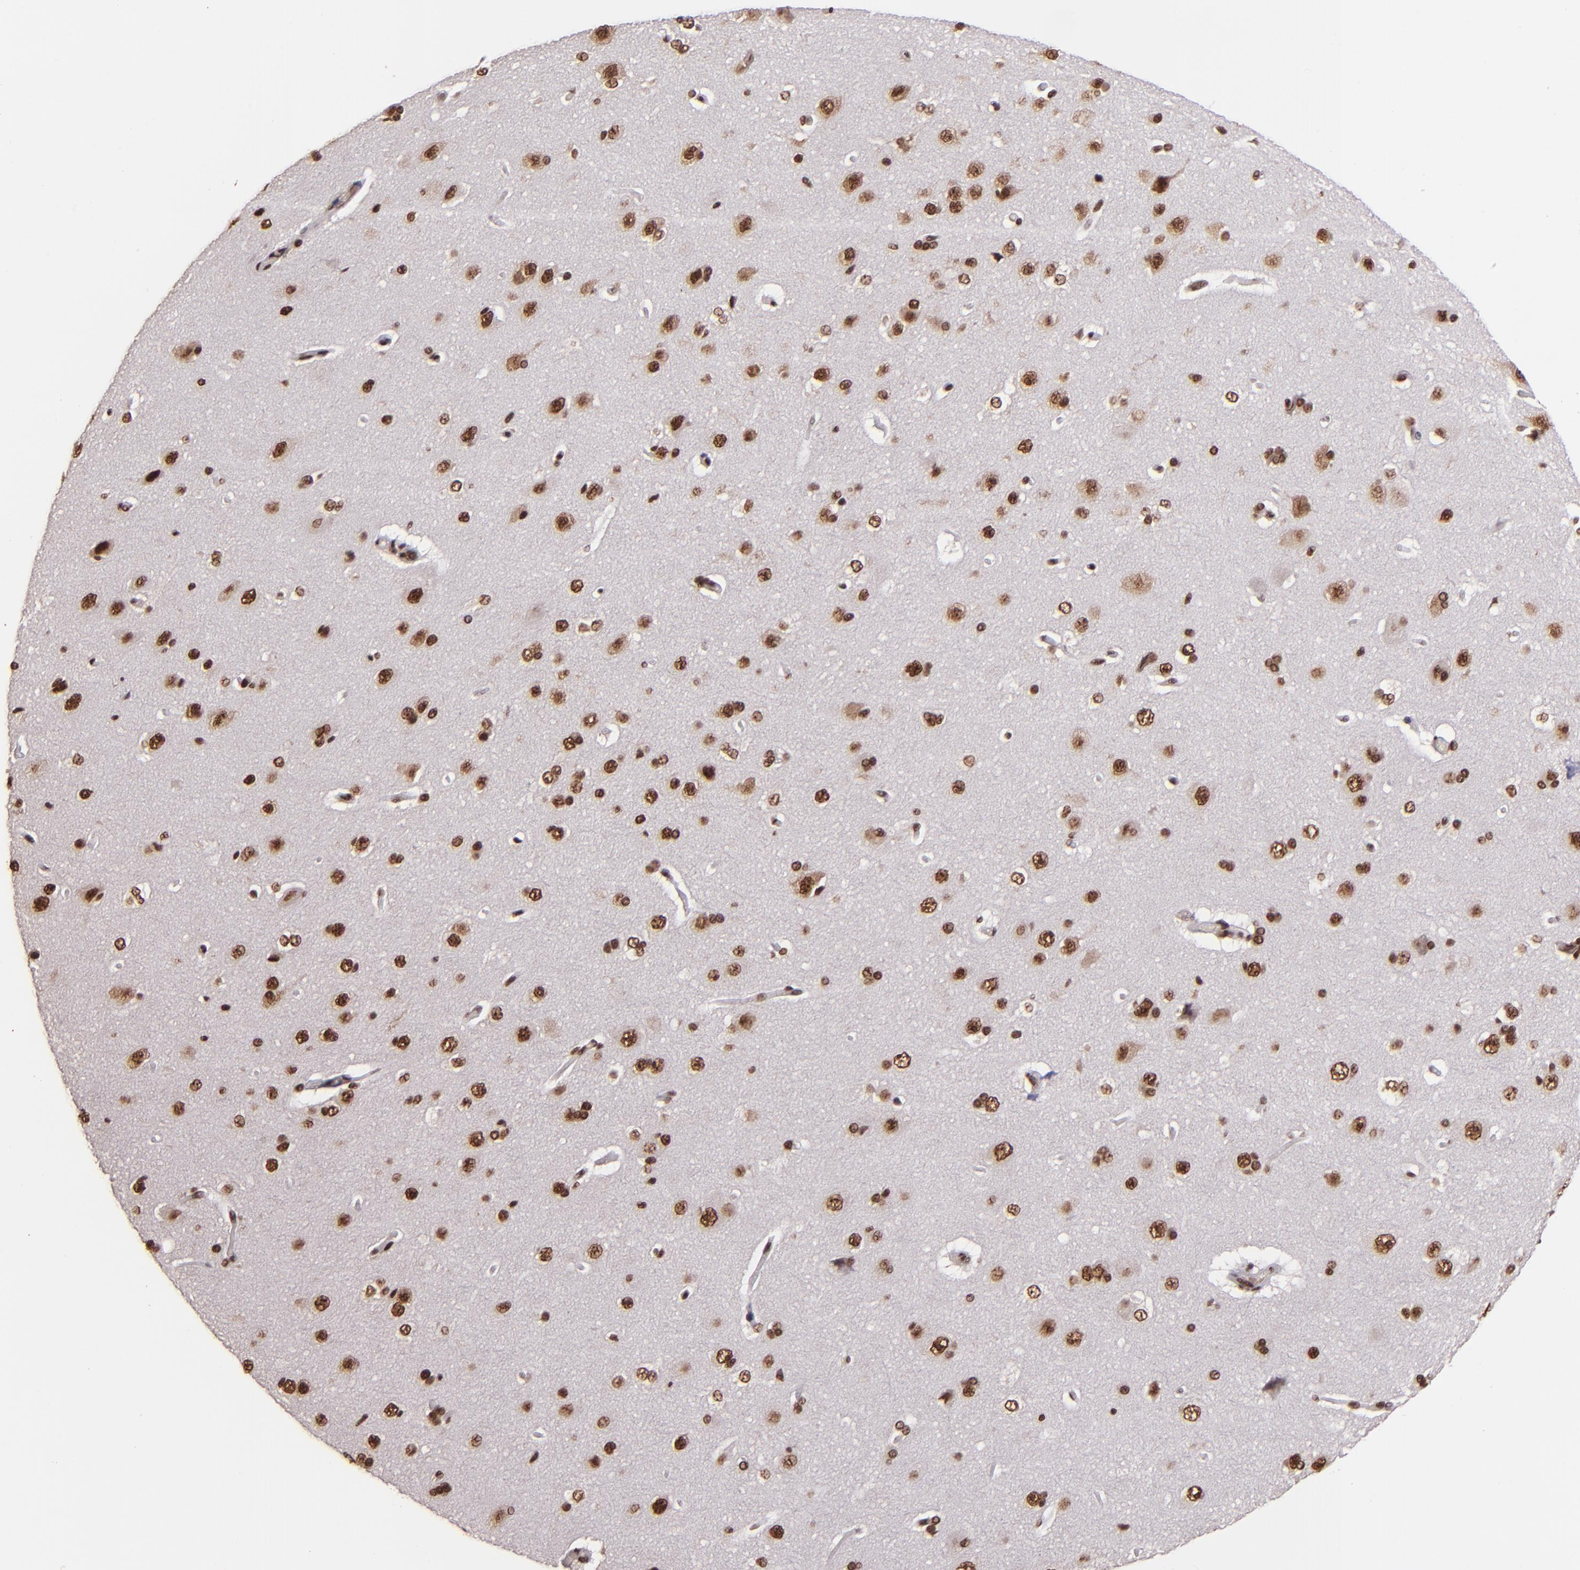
{"staining": {"intensity": "strong", "quantity": ">75%", "location": "nuclear"}, "tissue": "cerebral cortex", "cell_type": "Endothelial cells", "image_type": "normal", "snomed": [{"axis": "morphology", "description": "Normal tissue, NOS"}, {"axis": "topography", "description": "Cerebral cortex"}], "caption": "Unremarkable cerebral cortex was stained to show a protein in brown. There is high levels of strong nuclear expression in approximately >75% of endothelial cells.", "gene": "PQBP1", "patient": {"sex": "female", "age": 45}}